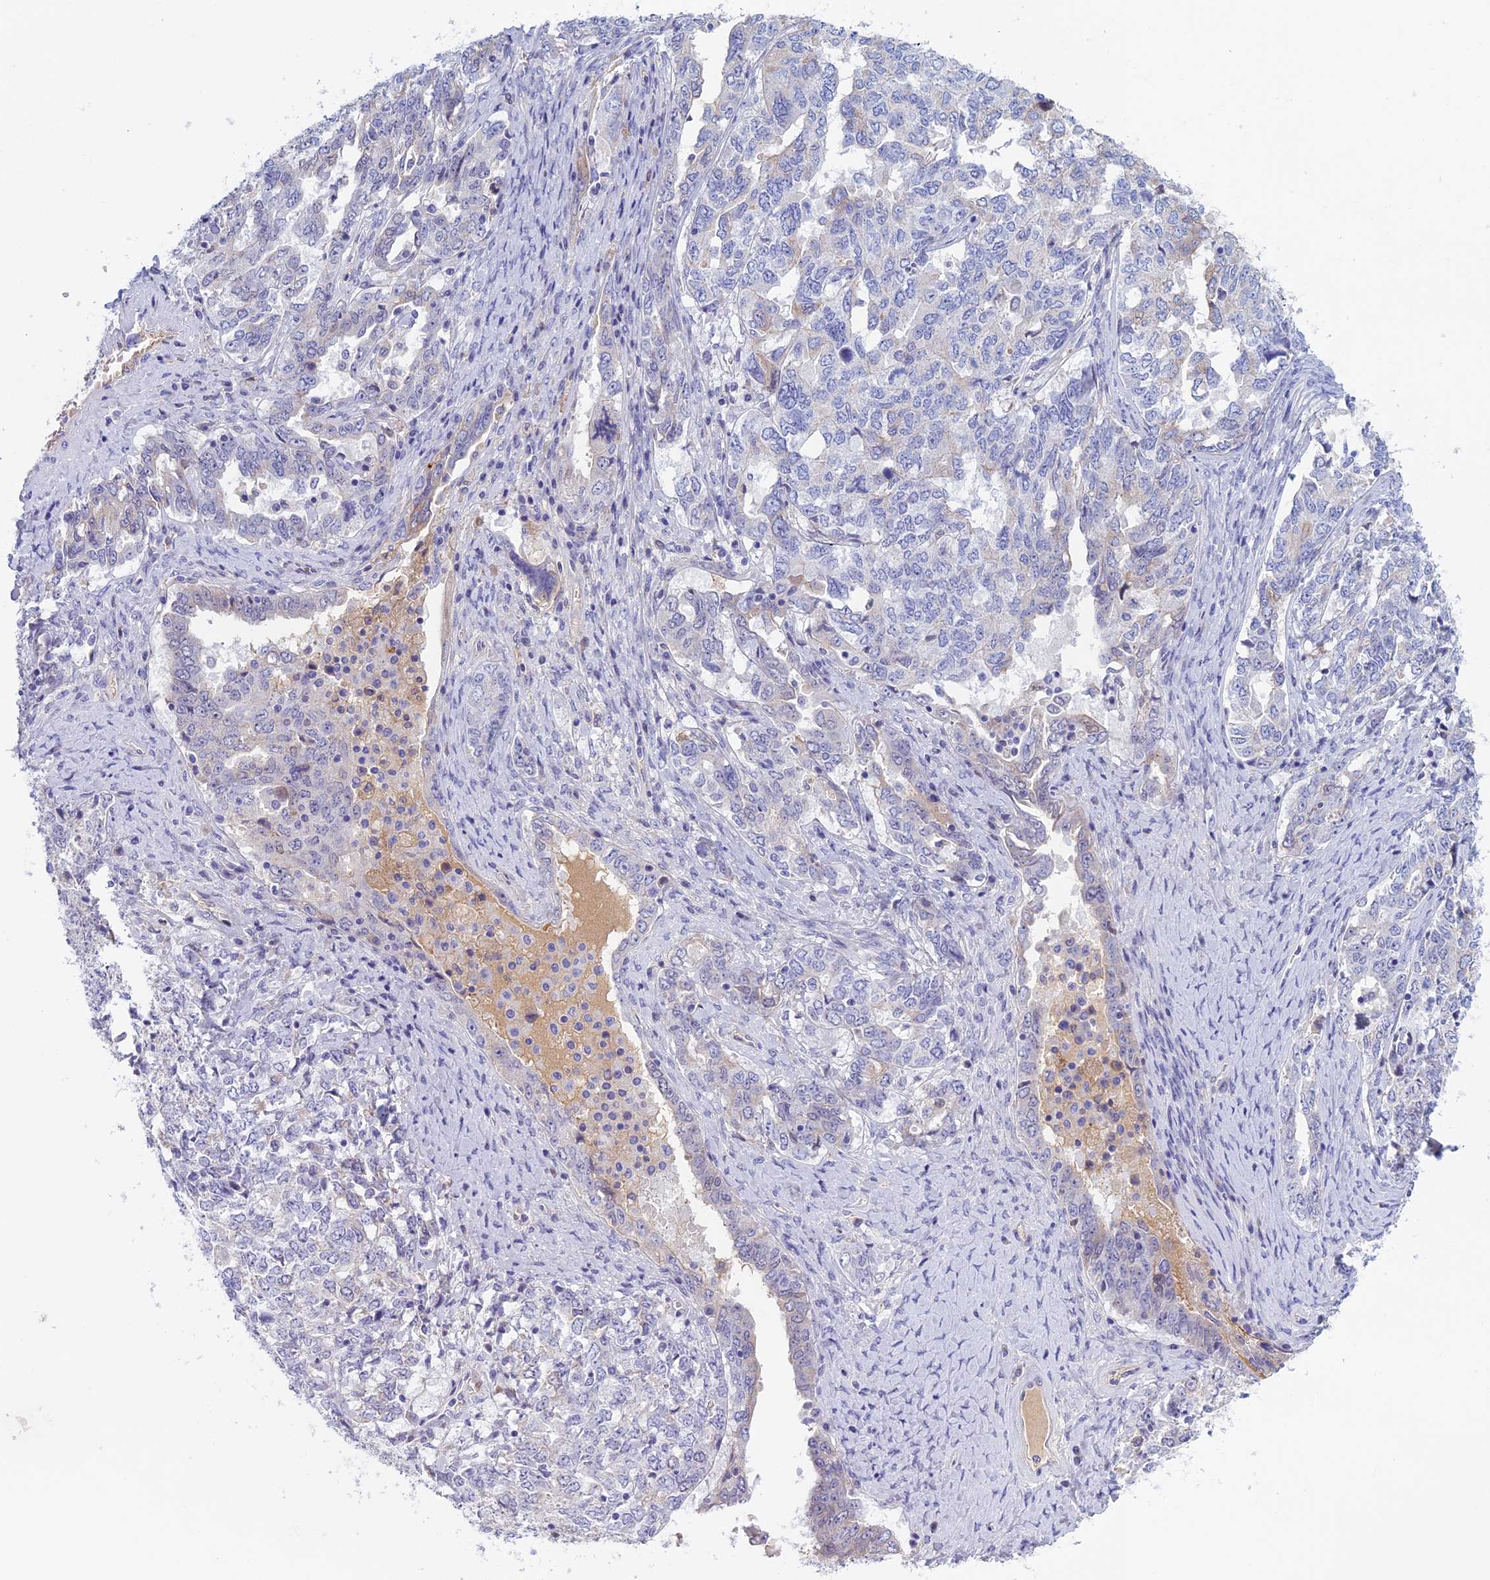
{"staining": {"intensity": "negative", "quantity": "none", "location": "none"}, "tissue": "ovarian cancer", "cell_type": "Tumor cells", "image_type": "cancer", "snomed": [{"axis": "morphology", "description": "Carcinoma, endometroid"}, {"axis": "topography", "description": "Ovary"}], "caption": "Immunohistochemistry (IHC) image of neoplastic tissue: human ovarian cancer (endometroid carcinoma) stained with DAB shows no significant protein expression in tumor cells.", "gene": "ANGPTL2", "patient": {"sex": "female", "age": 62}}